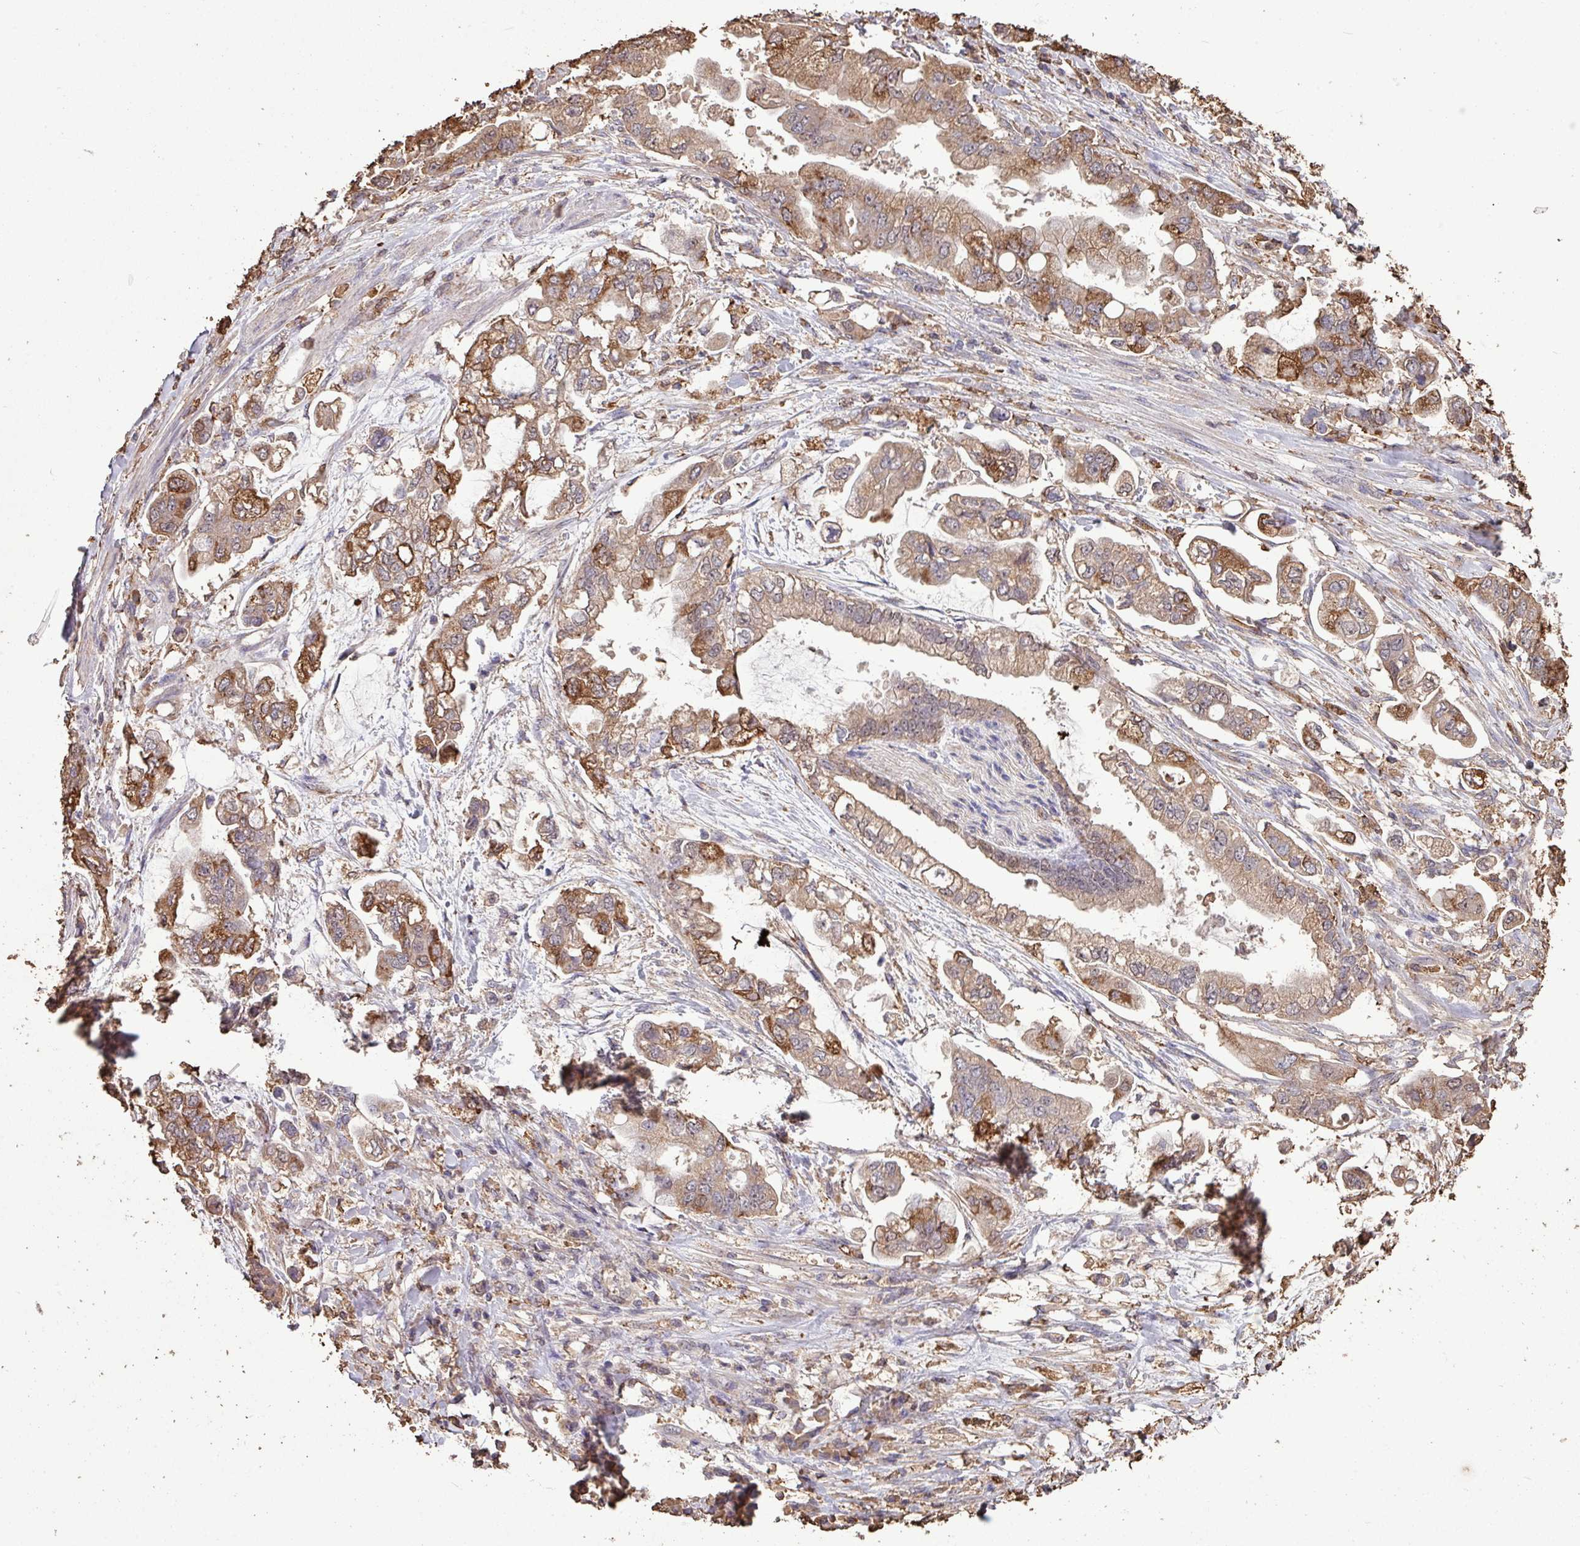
{"staining": {"intensity": "moderate", "quantity": "25%-75%", "location": "cytoplasmic/membranous"}, "tissue": "stomach cancer", "cell_type": "Tumor cells", "image_type": "cancer", "snomed": [{"axis": "morphology", "description": "Adenocarcinoma, NOS"}, {"axis": "topography", "description": "Stomach"}], "caption": "High-power microscopy captured an IHC image of stomach cancer (adenocarcinoma), revealing moderate cytoplasmic/membranous staining in approximately 25%-75% of tumor cells.", "gene": "CAMK2B", "patient": {"sex": "male", "age": 62}}